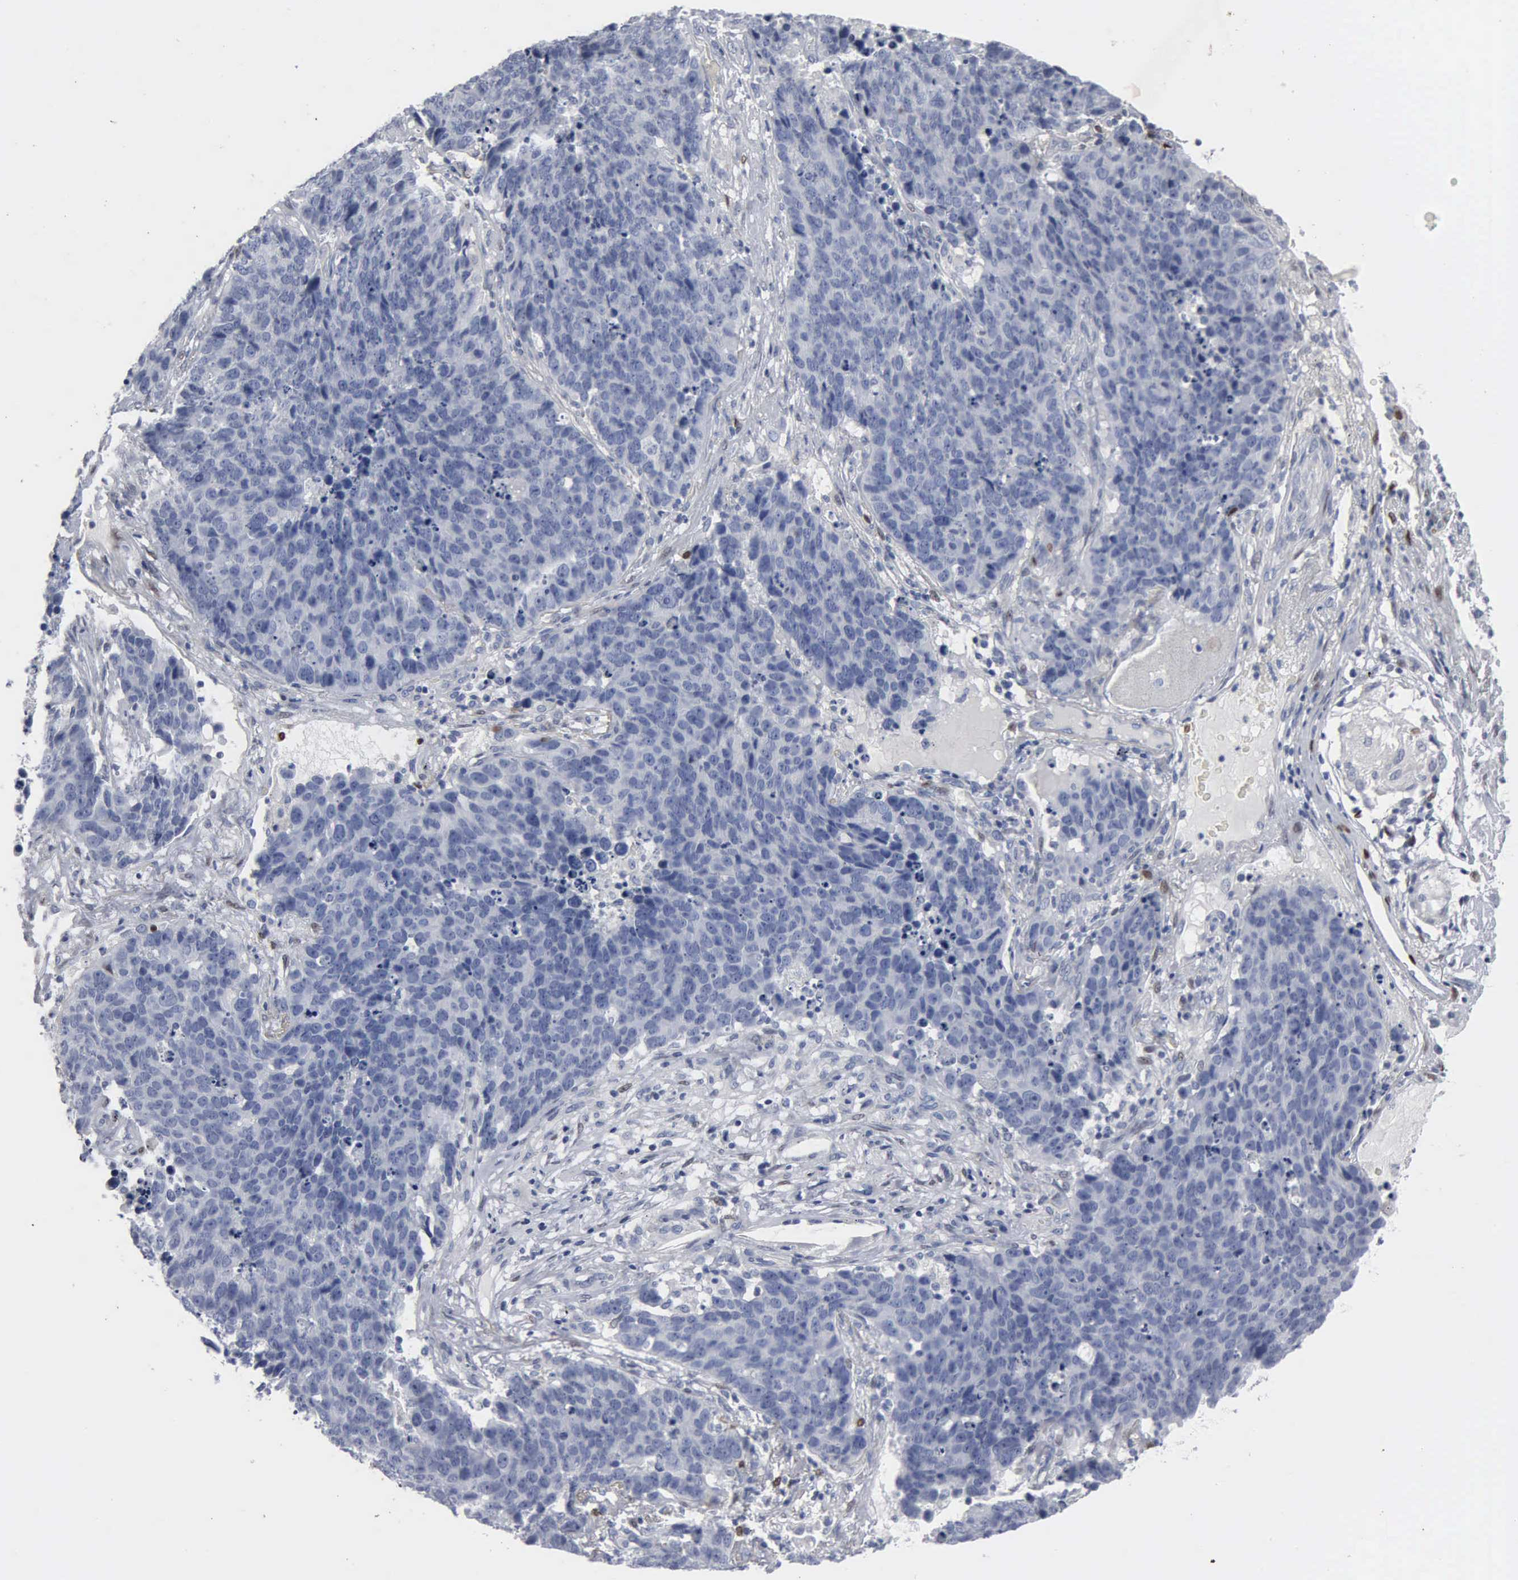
{"staining": {"intensity": "negative", "quantity": "none", "location": "none"}, "tissue": "lung cancer", "cell_type": "Tumor cells", "image_type": "cancer", "snomed": [{"axis": "morphology", "description": "Carcinoid, malignant, NOS"}, {"axis": "topography", "description": "Lung"}], "caption": "Immunohistochemical staining of lung carcinoid (malignant) displays no significant expression in tumor cells.", "gene": "FGF2", "patient": {"sex": "male", "age": 60}}